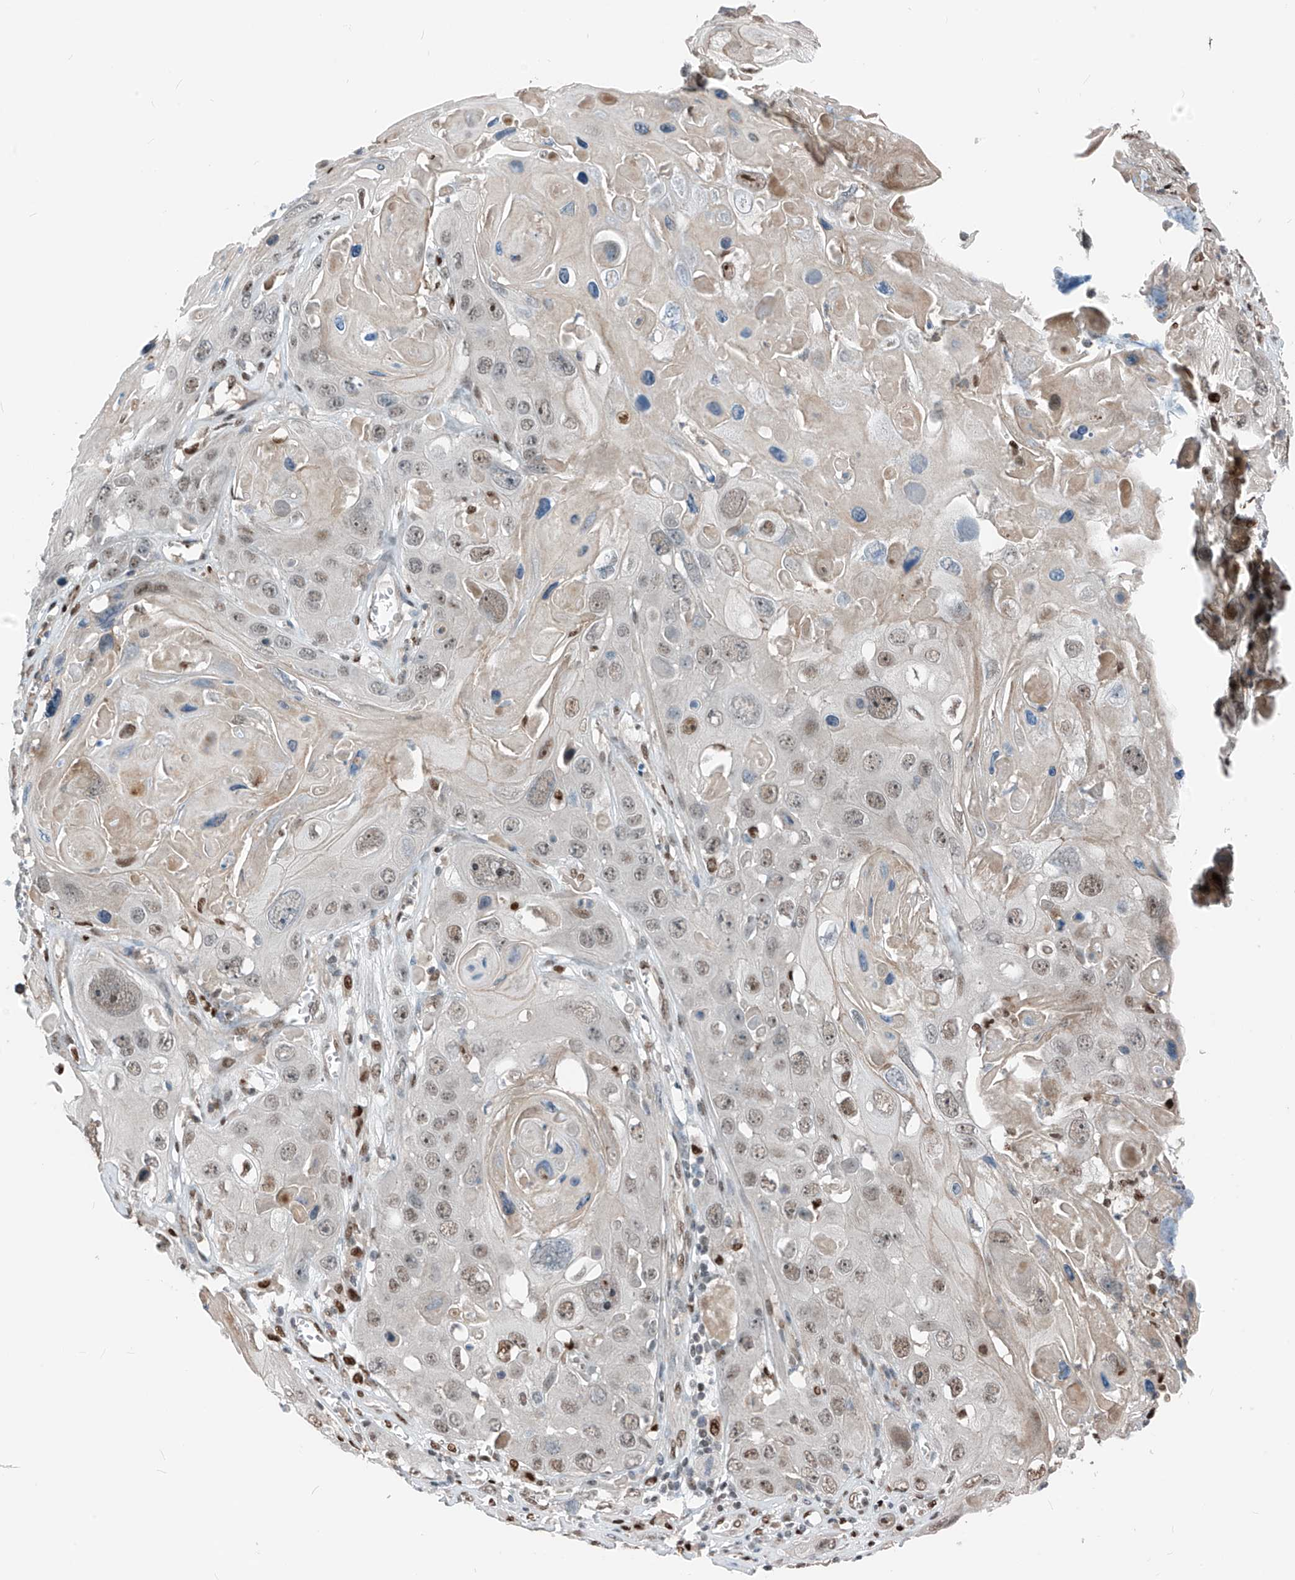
{"staining": {"intensity": "weak", "quantity": ">75%", "location": "nuclear"}, "tissue": "skin cancer", "cell_type": "Tumor cells", "image_type": "cancer", "snomed": [{"axis": "morphology", "description": "Squamous cell carcinoma, NOS"}, {"axis": "topography", "description": "Skin"}], "caption": "Skin cancer stained with DAB (3,3'-diaminobenzidine) immunohistochemistry (IHC) reveals low levels of weak nuclear positivity in about >75% of tumor cells.", "gene": "RBP7", "patient": {"sex": "male", "age": 55}}